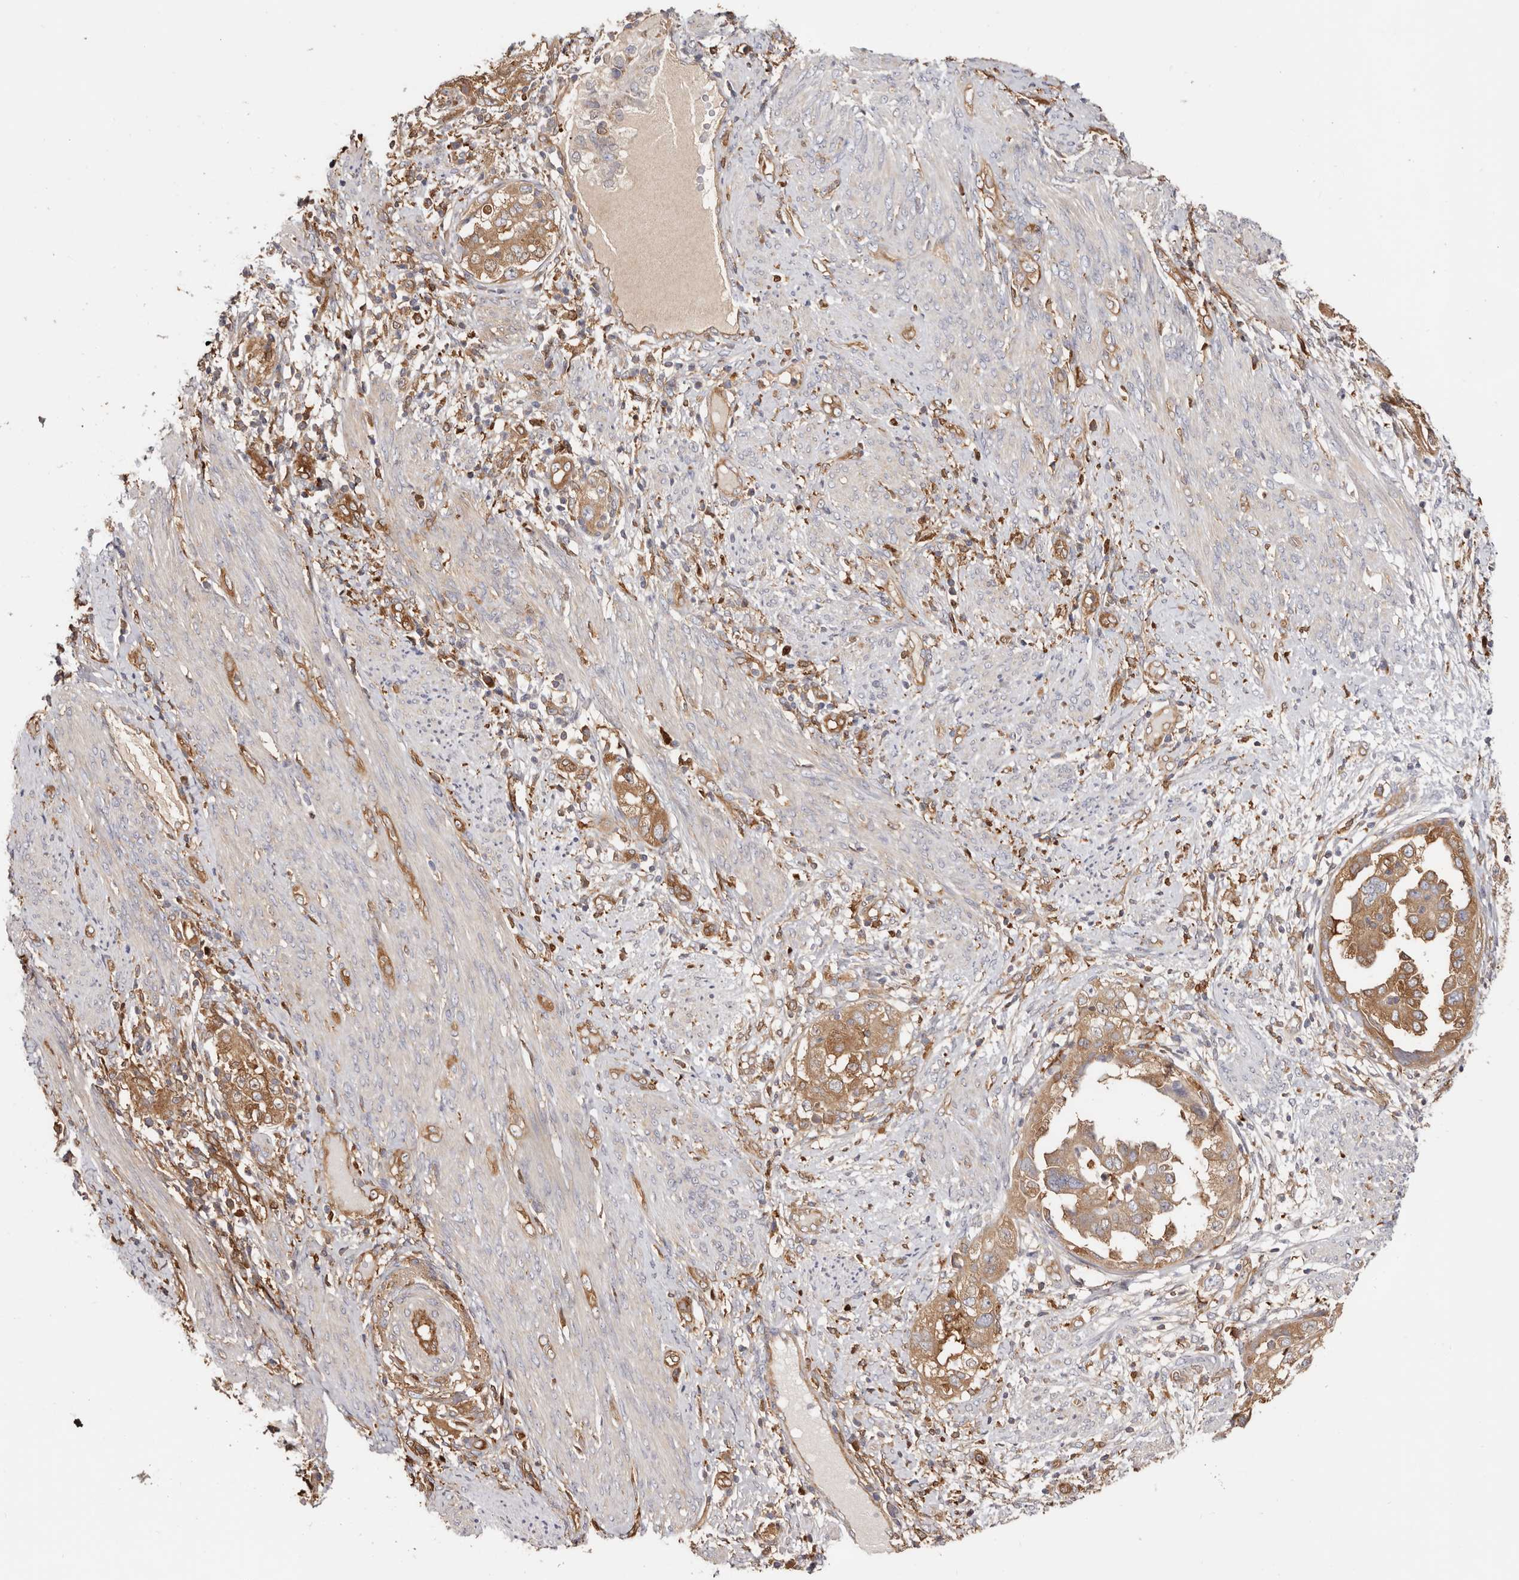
{"staining": {"intensity": "moderate", "quantity": ">75%", "location": "cytoplasmic/membranous"}, "tissue": "endometrial cancer", "cell_type": "Tumor cells", "image_type": "cancer", "snomed": [{"axis": "morphology", "description": "Adenocarcinoma, NOS"}, {"axis": "topography", "description": "Endometrium"}], "caption": "An immunohistochemistry image of neoplastic tissue is shown. Protein staining in brown shows moderate cytoplasmic/membranous positivity in endometrial cancer (adenocarcinoma) within tumor cells.", "gene": "LAP3", "patient": {"sex": "female", "age": 85}}